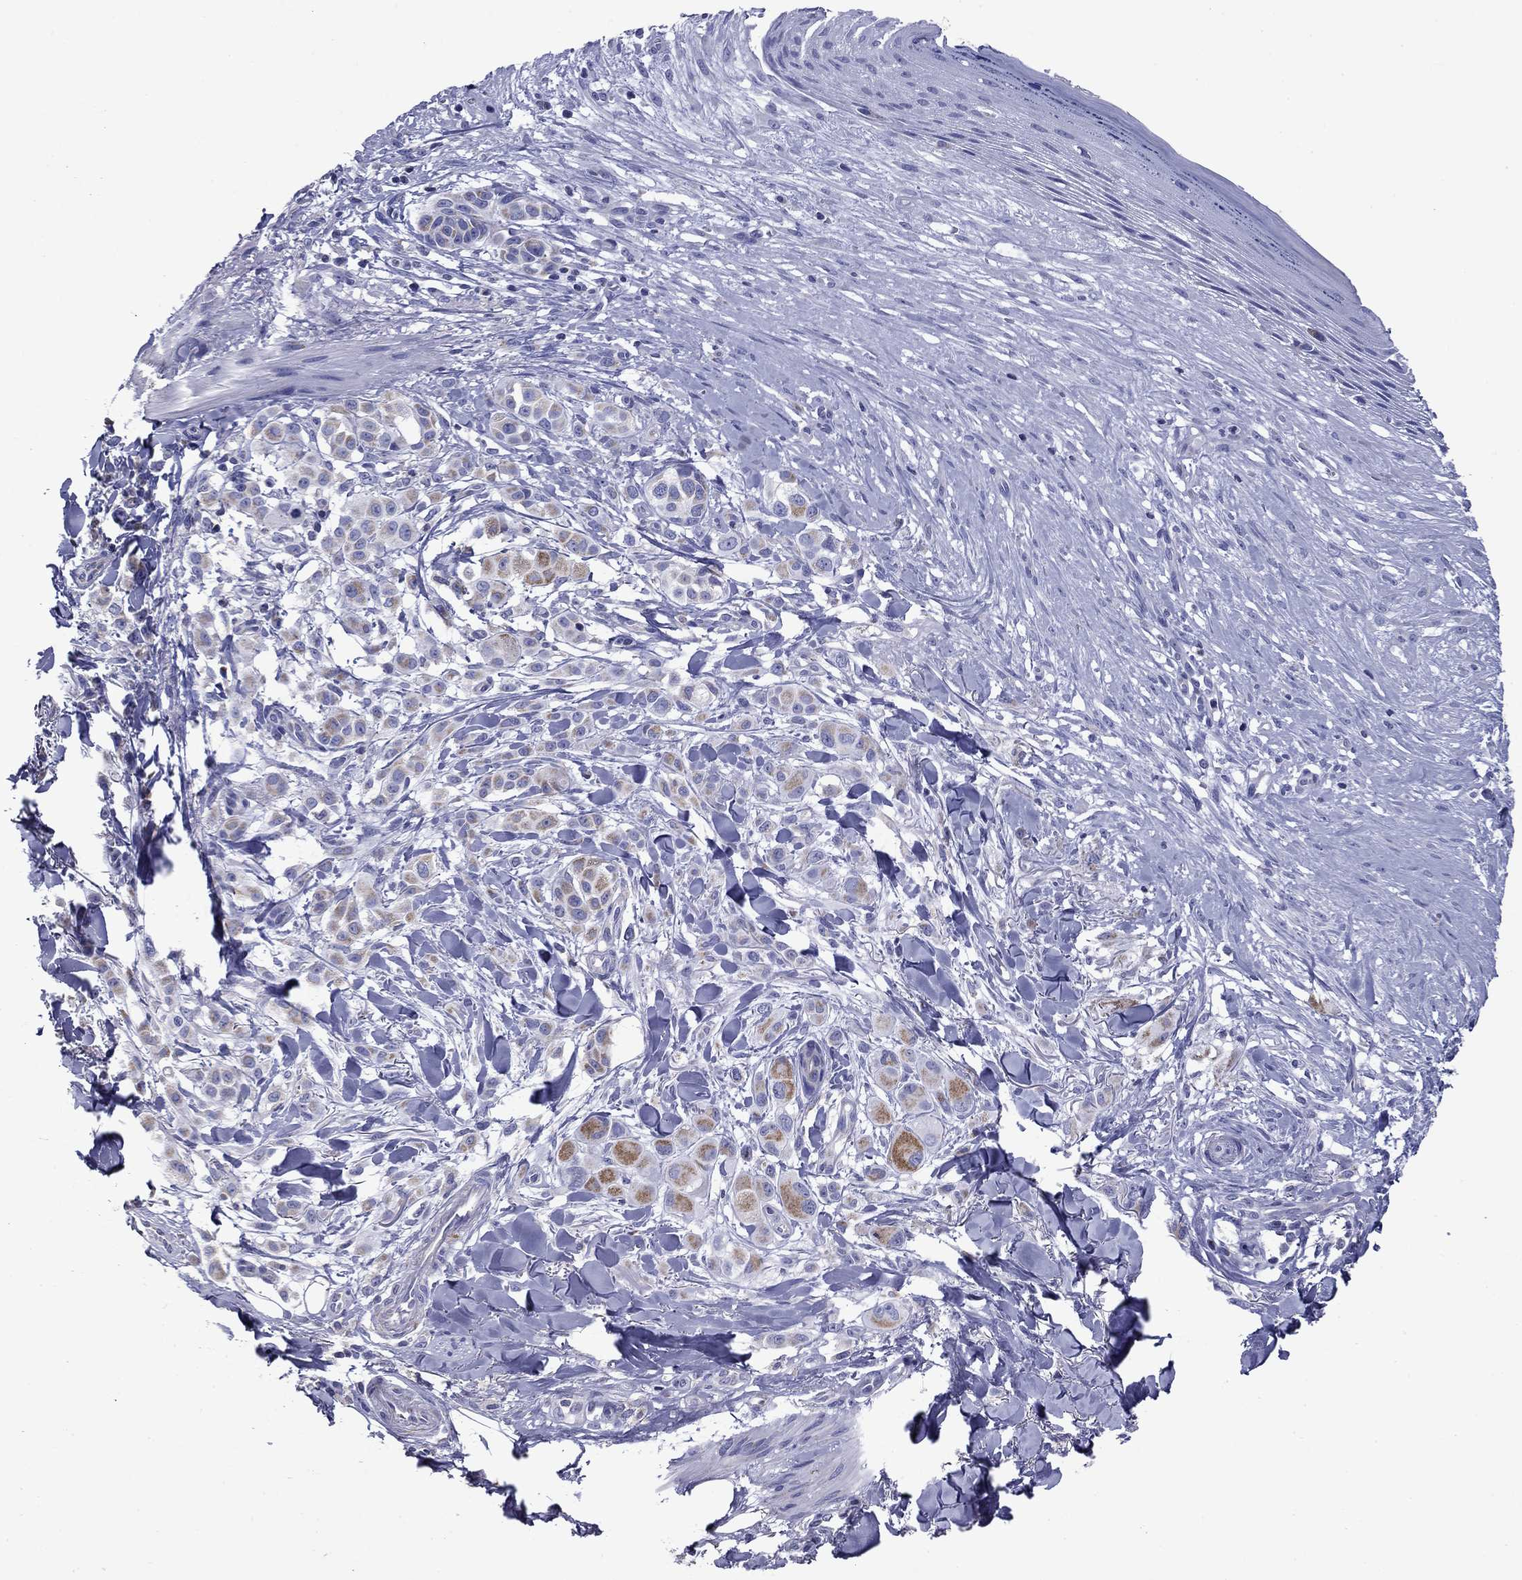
{"staining": {"intensity": "moderate", "quantity": "<25%", "location": "cytoplasmic/membranous"}, "tissue": "melanoma", "cell_type": "Tumor cells", "image_type": "cancer", "snomed": [{"axis": "morphology", "description": "Malignant melanoma, NOS"}, {"axis": "topography", "description": "Skin"}], "caption": "Immunohistochemical staining of human melanoma exhibits low levels of moderate cytoplasmic/membranous staining in approximately <25% of tumor cells.", "gene": "ACADSB", "patient": {"sex": "male", "age": 57}}